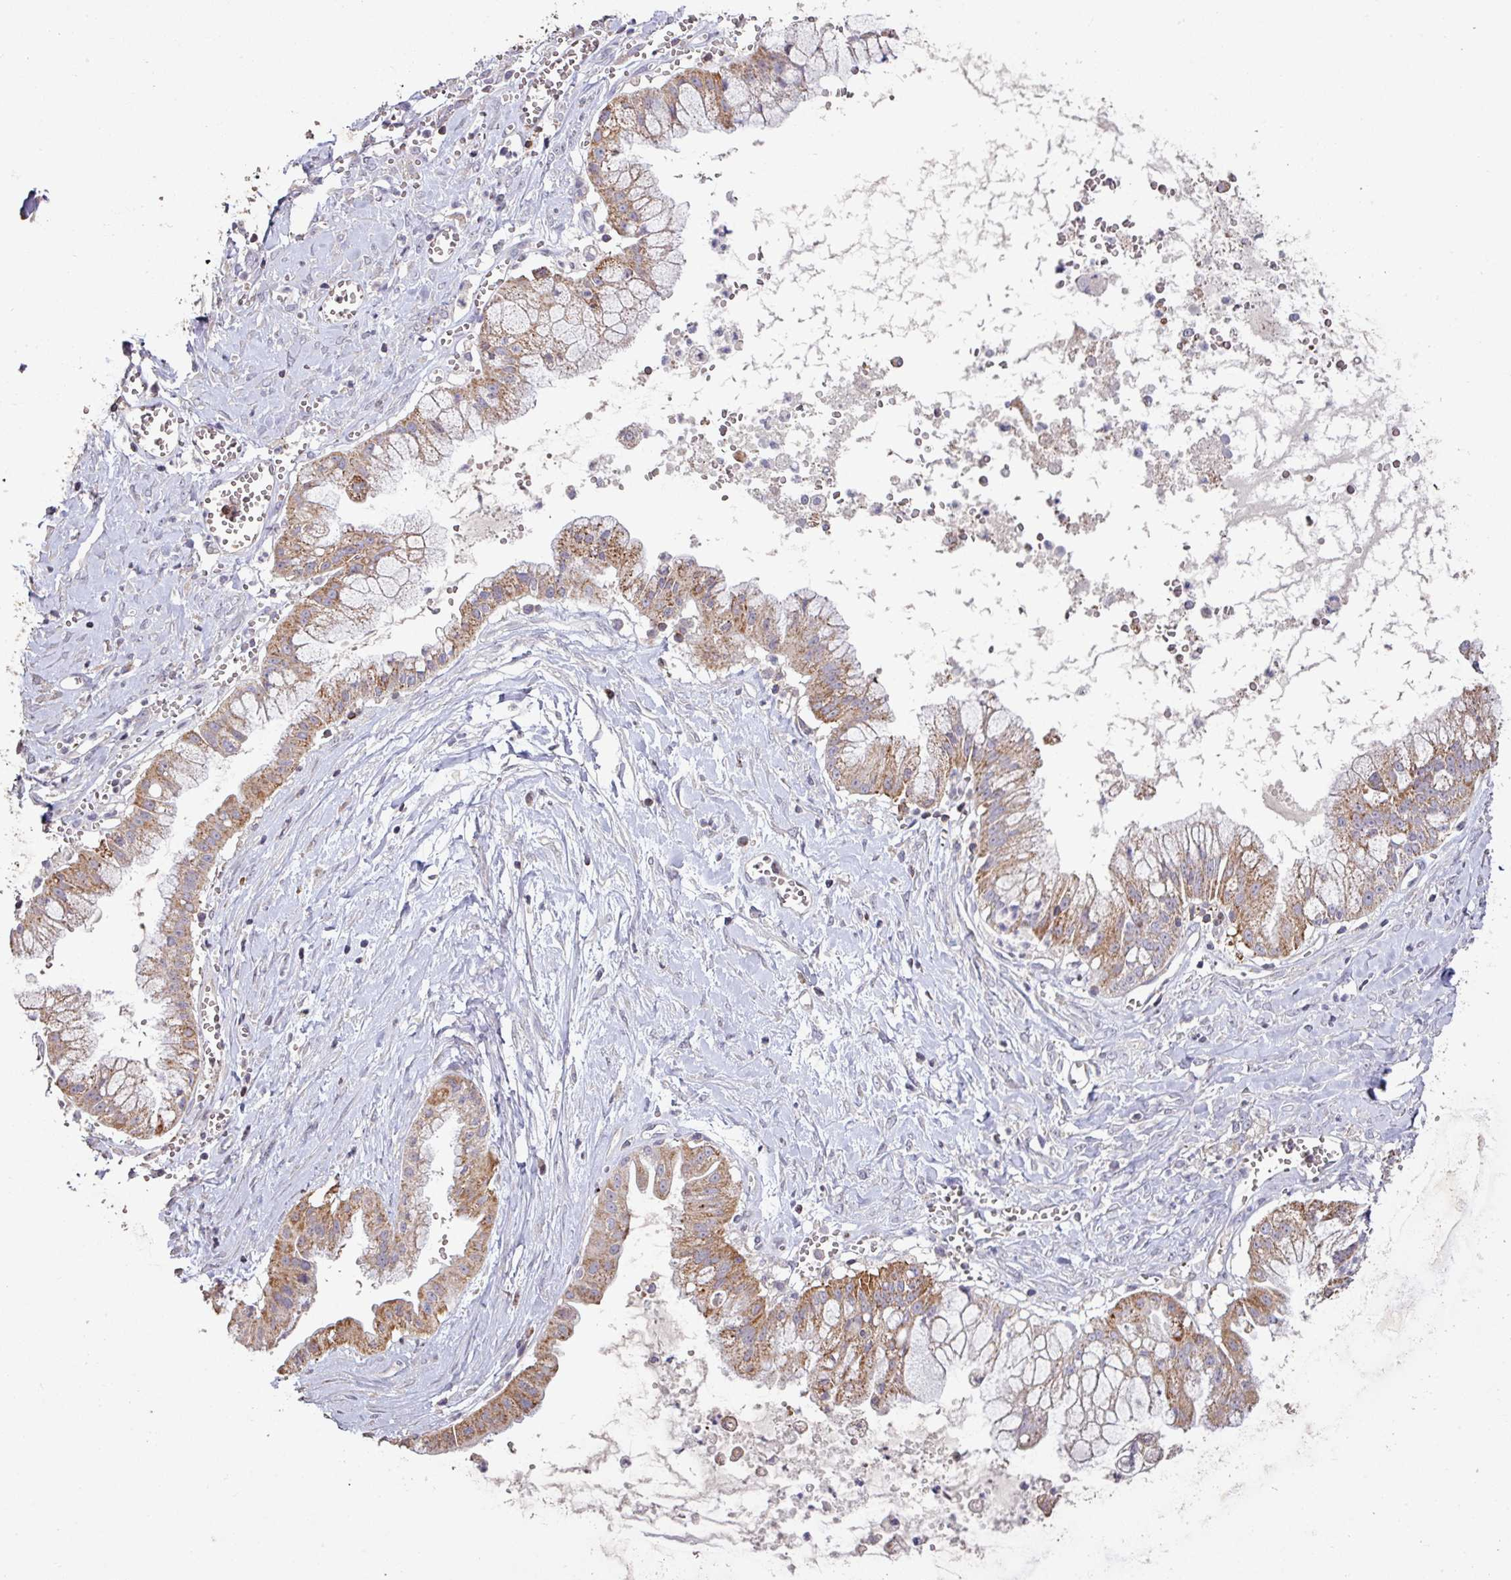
{"staining": {"intensity": "moderate", "quantity": ">75%", "location": "cytoplasmic/membranous"}, "tissue": "ovarian cancer", "cell_type": "Tumor cells", "image_type": "cancer", "snomed": [{"axis": "morphology", "description": "Cystadenocarcinoma, mucinous, NOS"}, {"axis": "topography", "description": "Ovary"}], "caption": "Immunohistochemistry (IHC) (DAB) staining of ovarian cancer exhibits moderate cytoplasmic/membranous protein expression in approximately >75% of tumor cells.", "gene": "RPL23A", "patient": {"sex": "female", "age": 70}}